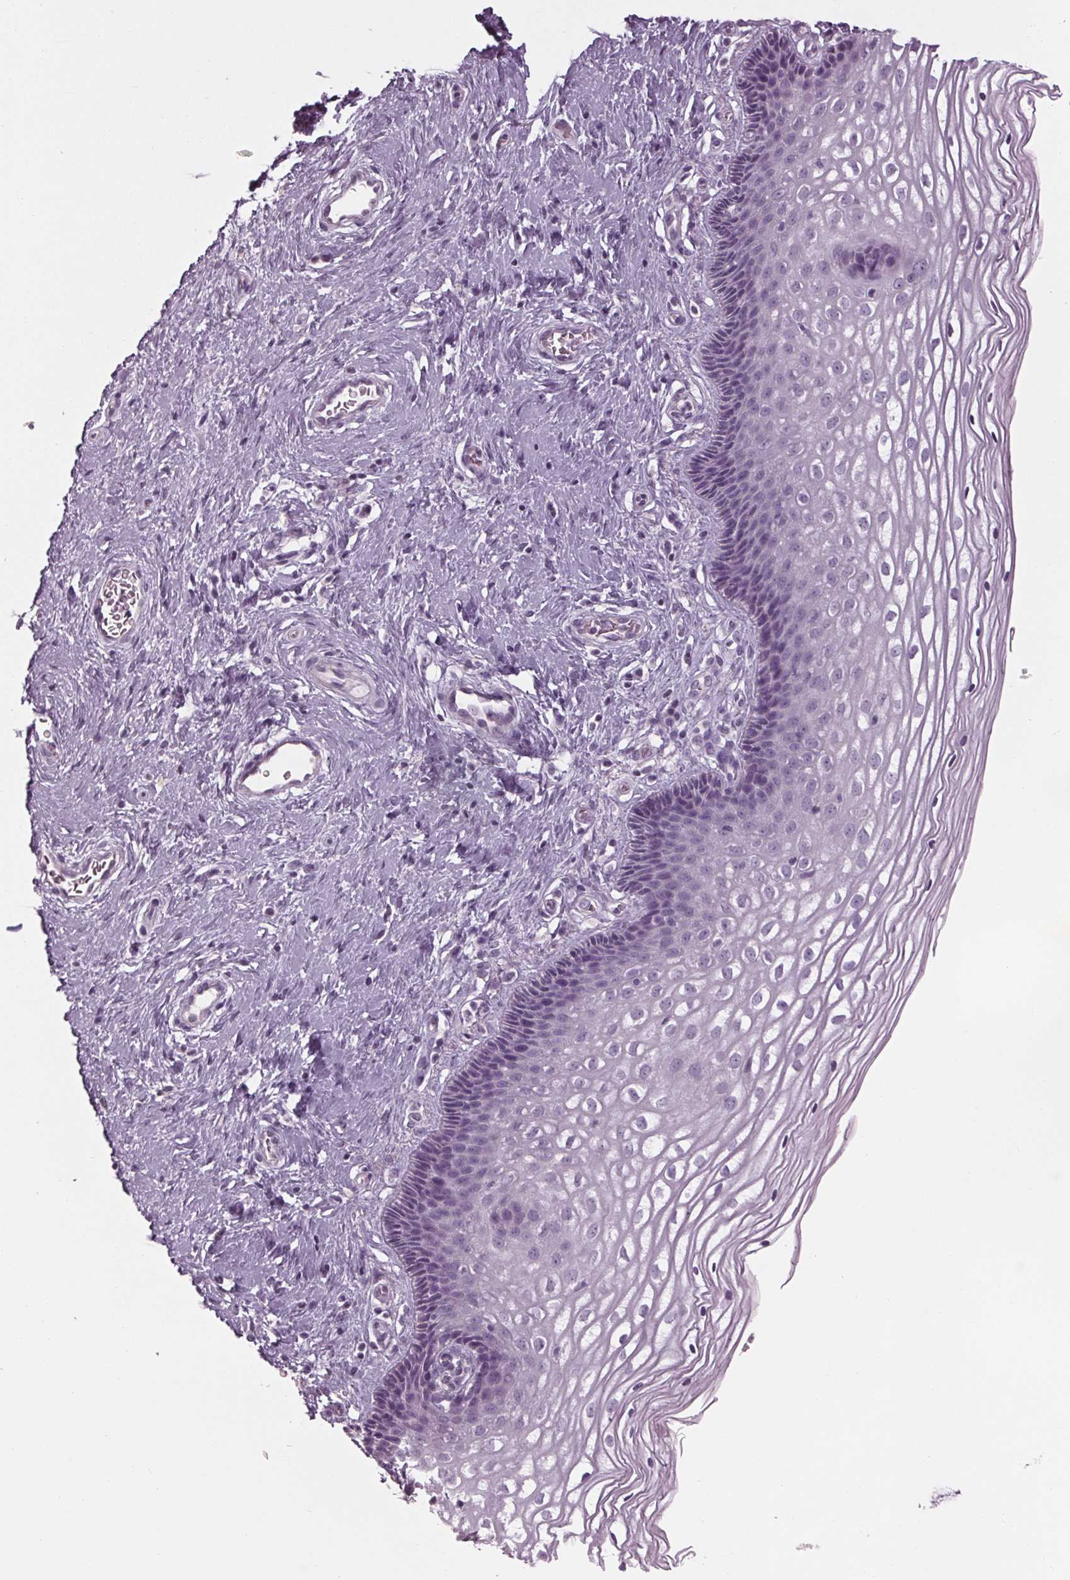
{"staining": {"intensity": "negative", "quantity": "none", "location": "none"}, "tissue": "cervix", "cell_type": "Glandular cells", "image_type": "normal", "snomed": [{"axis": "morphology", "description": "Normal tissue, NOS"}, {"axis": "topography", "description": "Cervix"}], "caption": "High power microscopy image of an IHC photomicrograph of unremarkable cervix, revealing no significant staining in glandular cells. (DAB (3,3'-diaminobenzidine) immunohistochemistry (IHC), high magnification).", "gene": "TNNC2", "patient": {"sex": "female", "age": 34}}